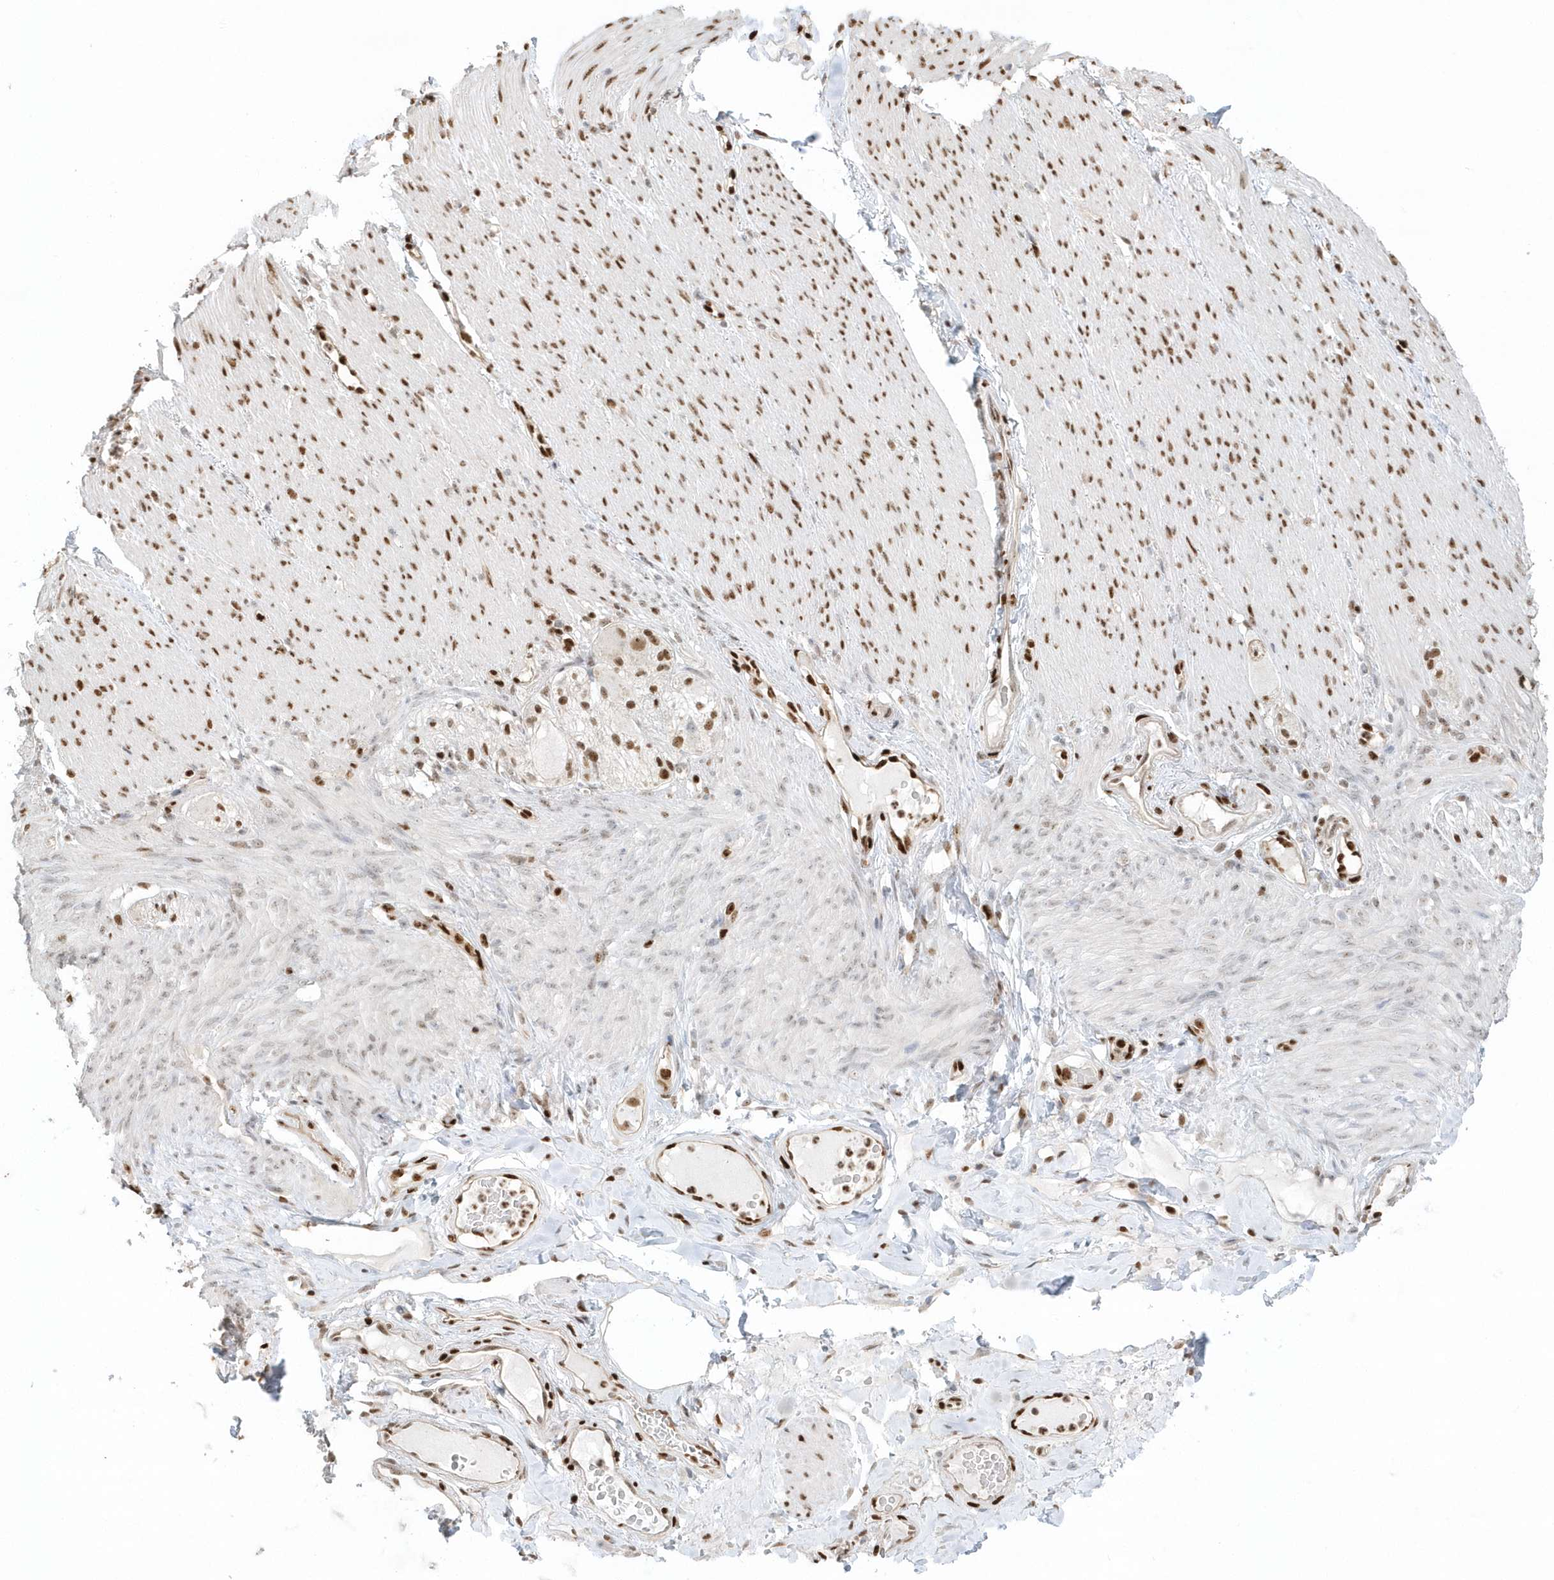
{"staining": {"intensity": "moderate", "quantity": ">75%", "location": "nuclear"}, "tissue": "adipose tissue", "cell_type": "Adipocytes", "image_type": "normal", "snomed": [{"axis": "morphology", "description": "Normal tissue, NOS"}, {"axis": "topography", "description": "Colon"}, {"axis": "topography", "description": "Peripheral nerve tissue"}], "caption": "Adipocytes demonstrate moderate nuclear staining in about >75% of cells in unremarkable adipose tissue. Immunohistochemistry stains the protein in brown and the nuclei are stained blue.", "gene": "SUMO2", "patient": {"sex": "female", "age": 61}}